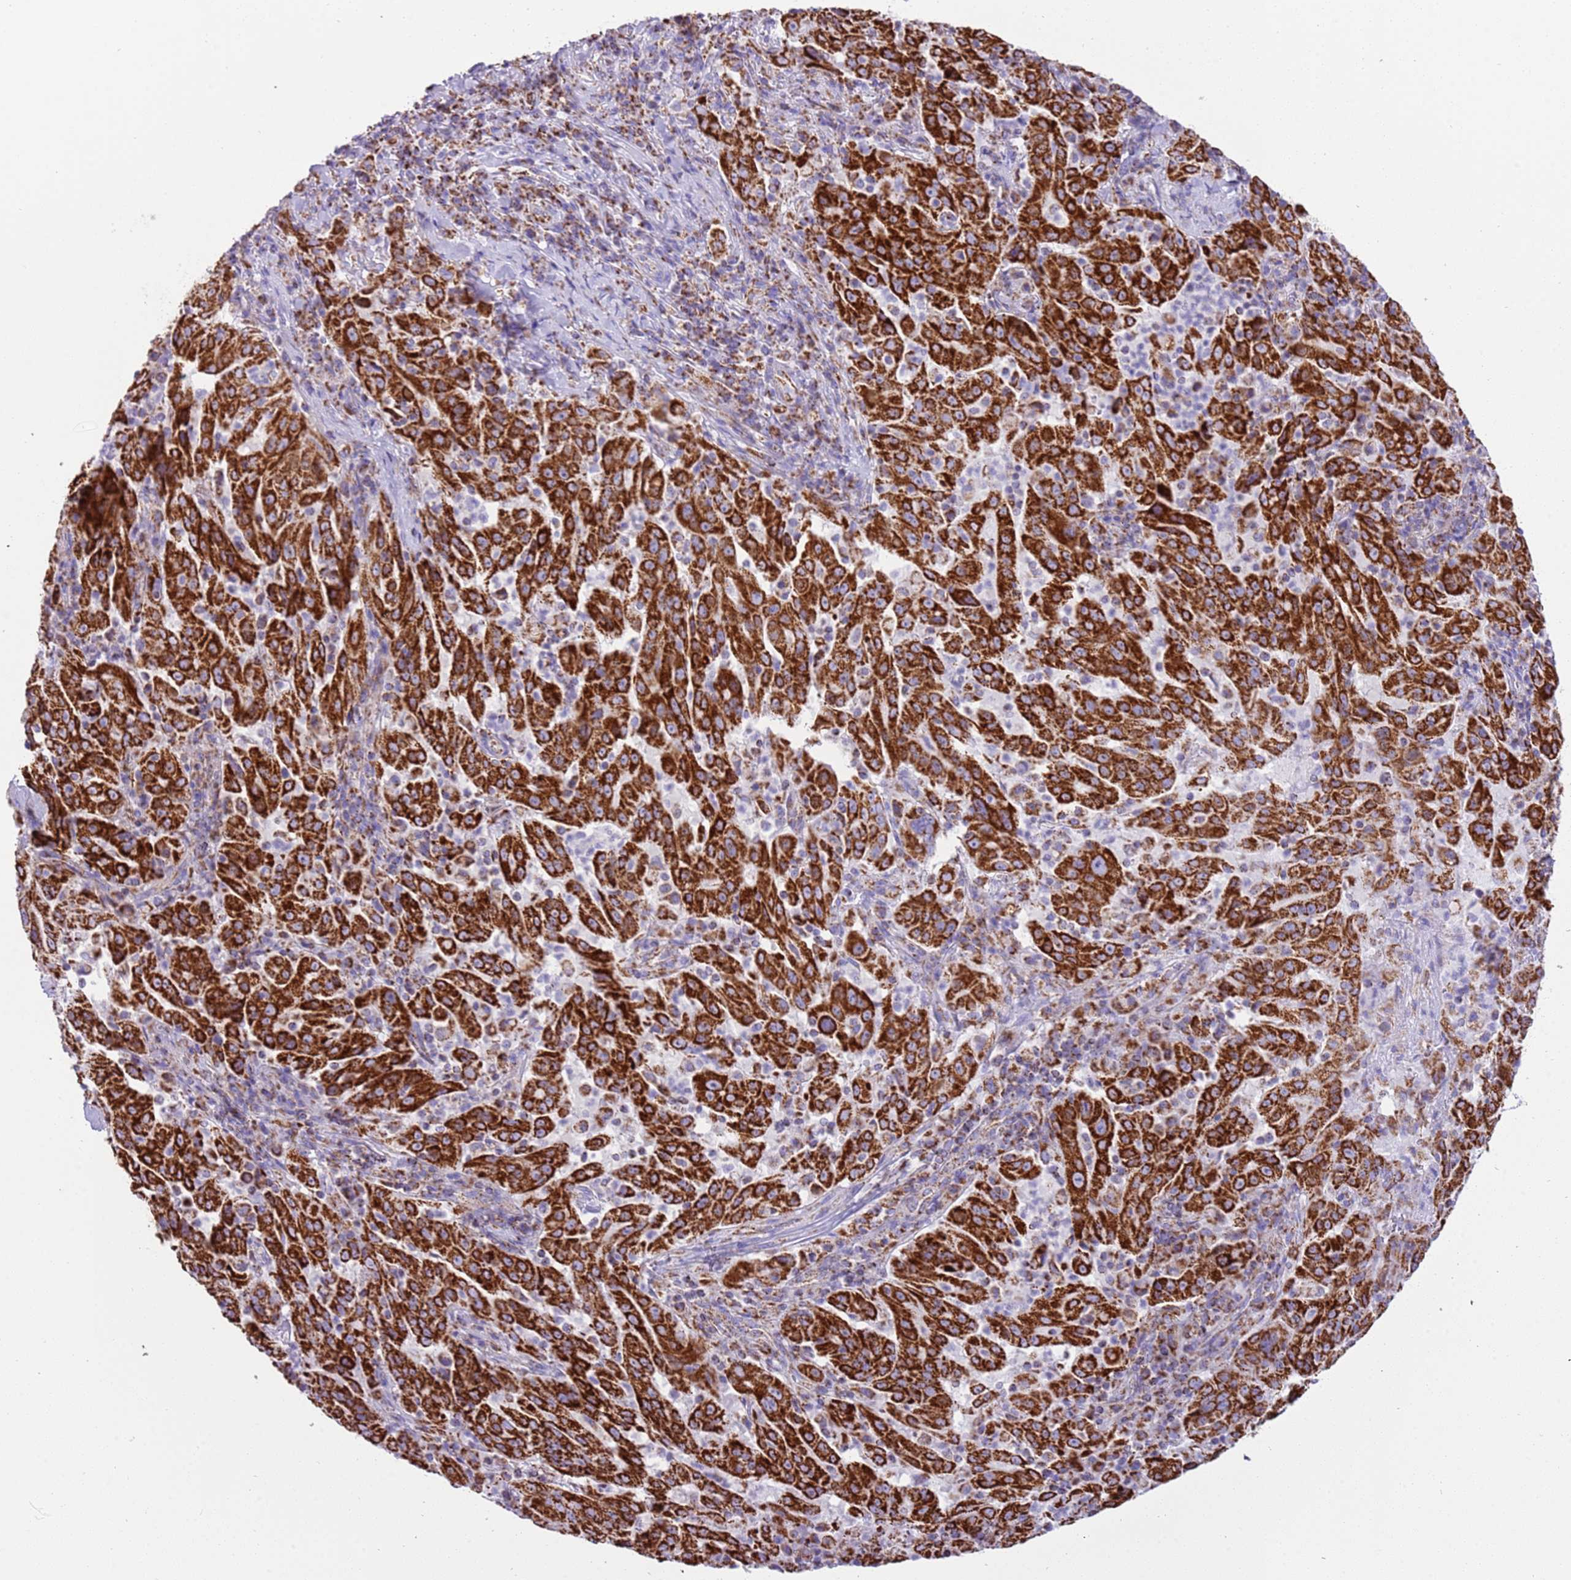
{"staining": {"intensity": "strong", "quantity": ">75%", "location": "cytoplasmic/membranous"}, "tissue": "pancreatic cancer", "cell_type": "Tumor cells", "image_type": "cancer", "snomed": [{"axis": "morphology", "description": "Adenocarcinoma, NOS"}, {"axis": "topography", "description": "Pancreas"}], "caption": "DAB immunohistochemical staining of human pancreatic cancer reveals strong cytoplasmic/membranous protein positivity in about >75% of tumor cells.", "gene": "SUCLG2", "patient": {"sex": "male", "age": 63}}